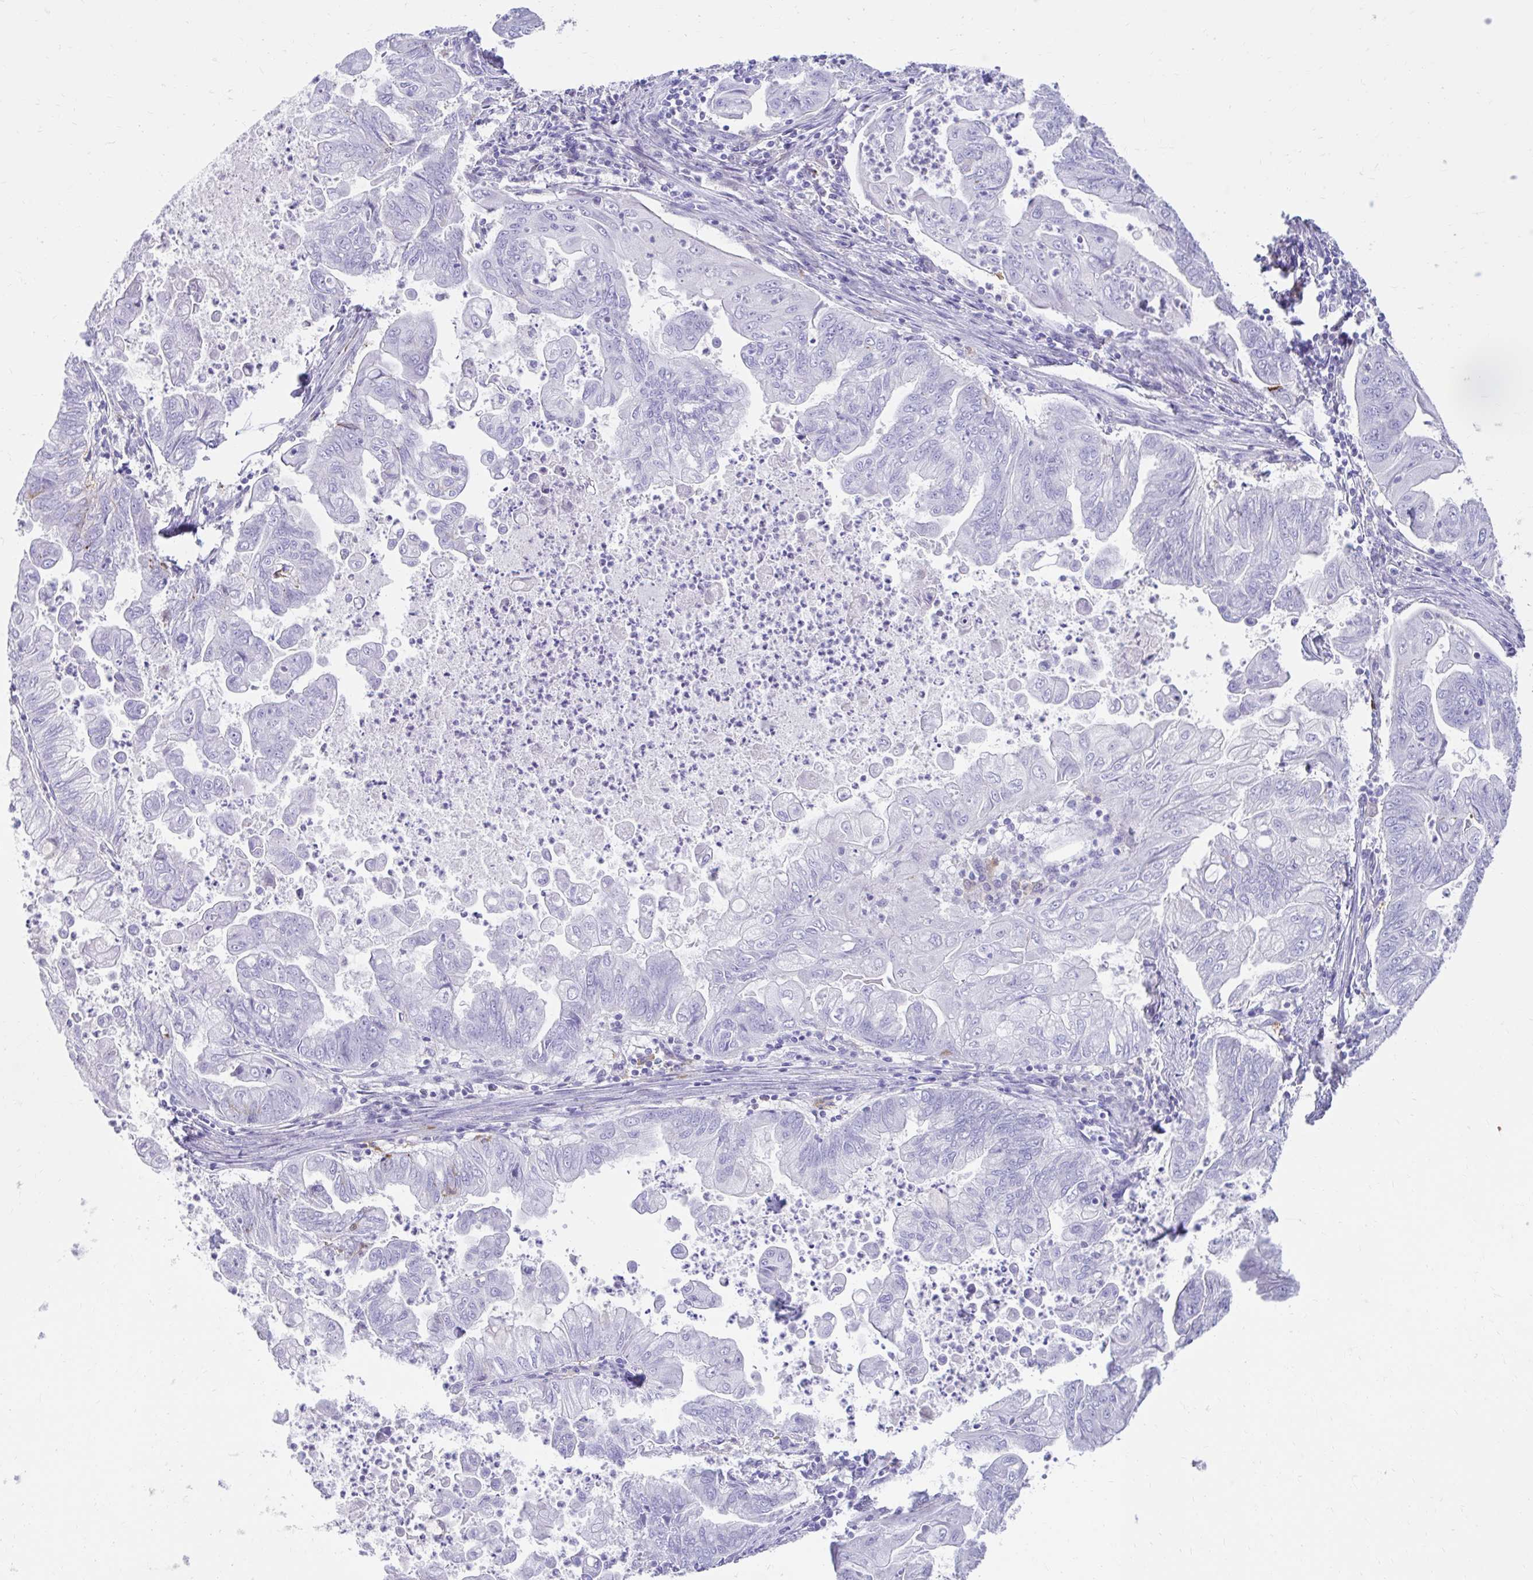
{"staining": {"intensity": "negative", "quantity": "none", "location": "none"}, "tissue": "stomach cancer", "cell_type": "Tumor cells", "image_type": "cancer", "snomed": [{"axis": "morphology", "description": "Adenocarcinoma, NOS"}, {"axis": "topography", "description": "Stomach, upper"}], "caption": "There is no significant staining in tumor cells of stomach cancer (adenocarcinoma).", "gene": "NHLH2", "patient": {"sex": "male", "age": 80}}